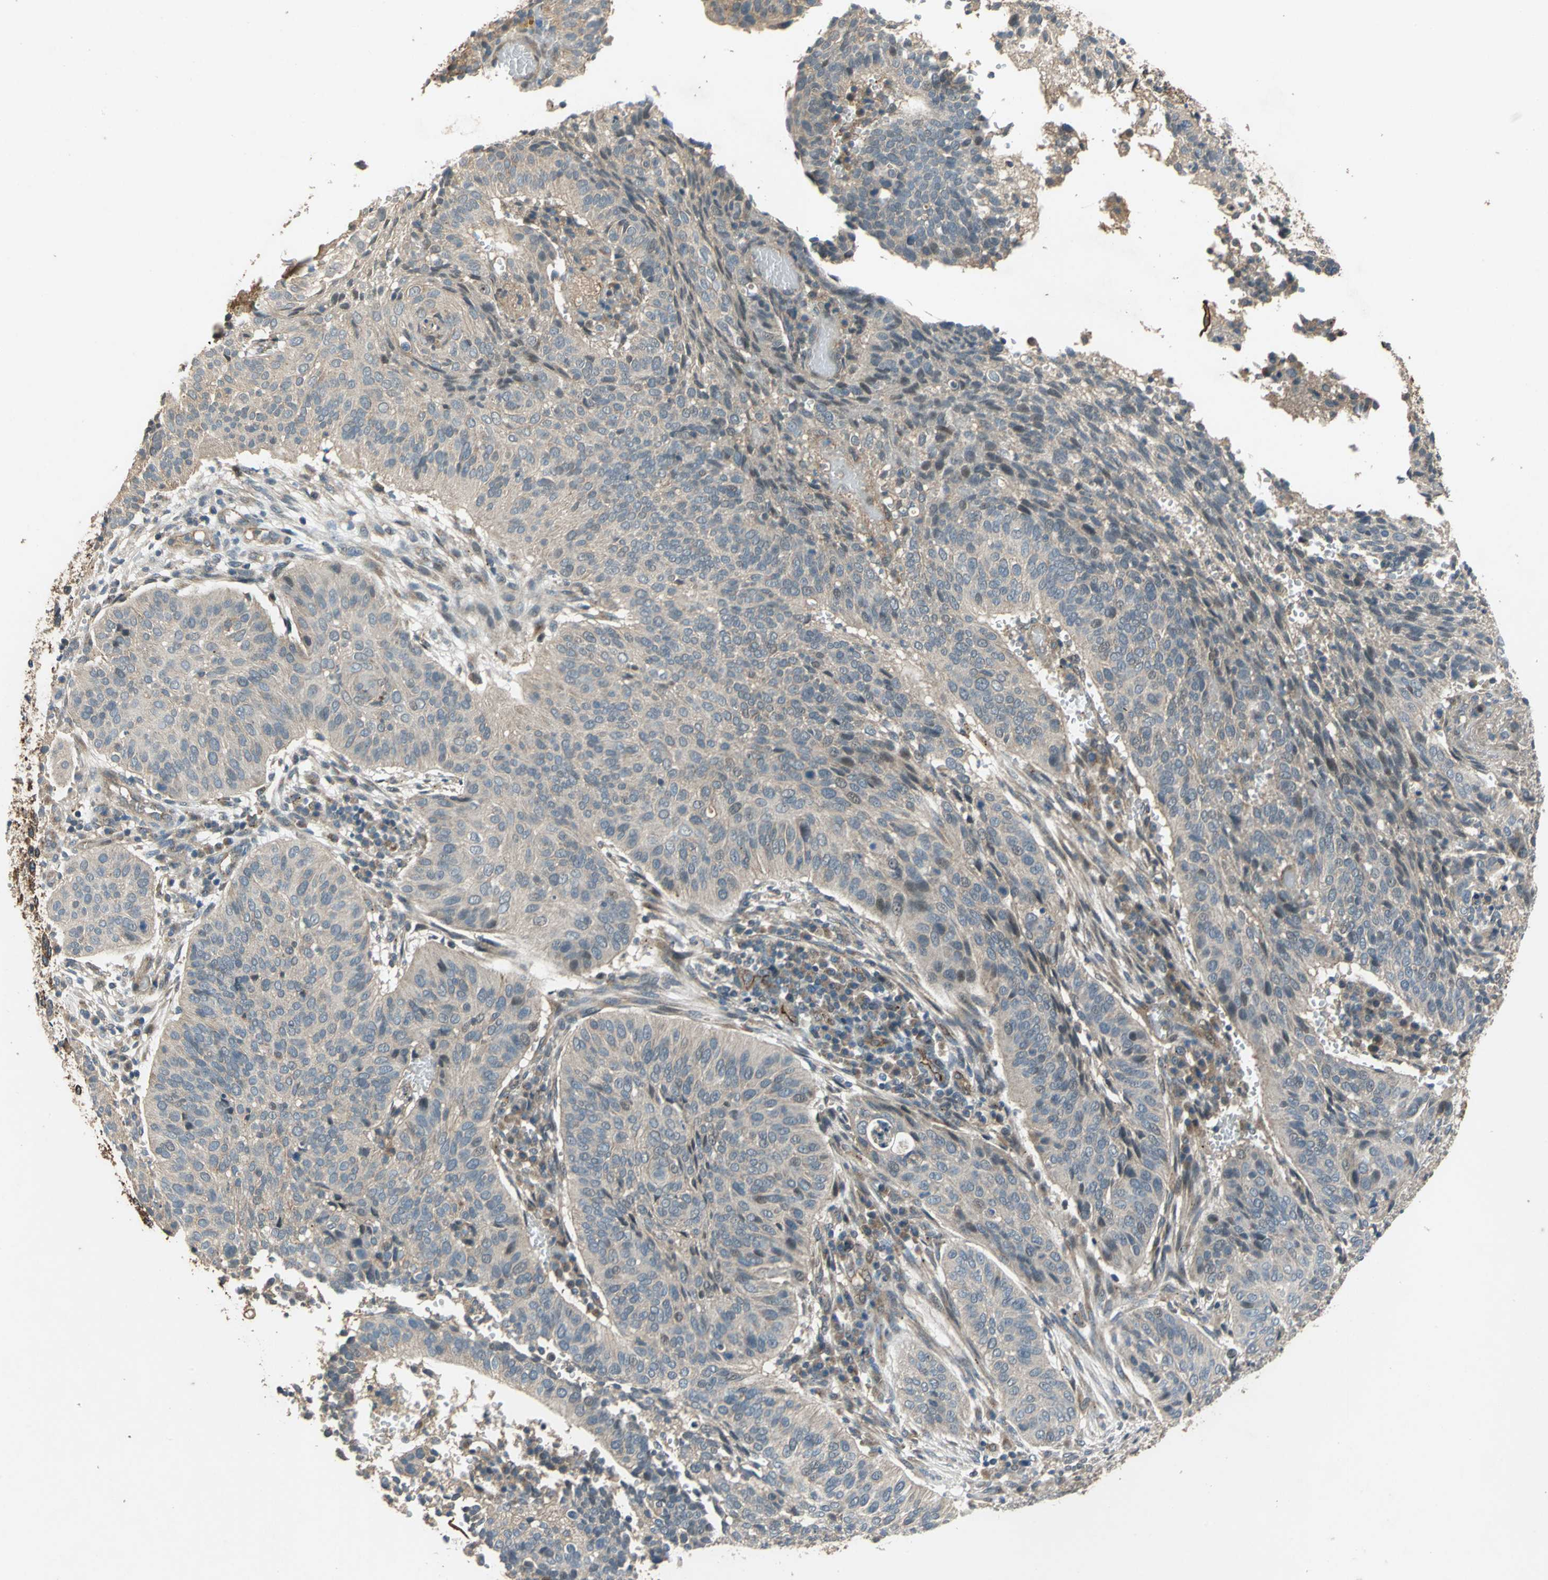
{"staining": {"intensity": "negative", "quantity": "none", "location": "none"}, "tissue": "cervical cancer", "cell_type": "Tumor cells", "image_type": "cancer", "snomed": [{"axis": "morphology", "description": "Squamous cell carcinoma, NOS"}, {"axis": "topography", "description": "Cervix"}], "caption": "Tumor cells are negative for brown protein staining in cervical squamous cell carcinoma.", "gene": "EMCN", "patient": {"sex": "female", "age": 39}}